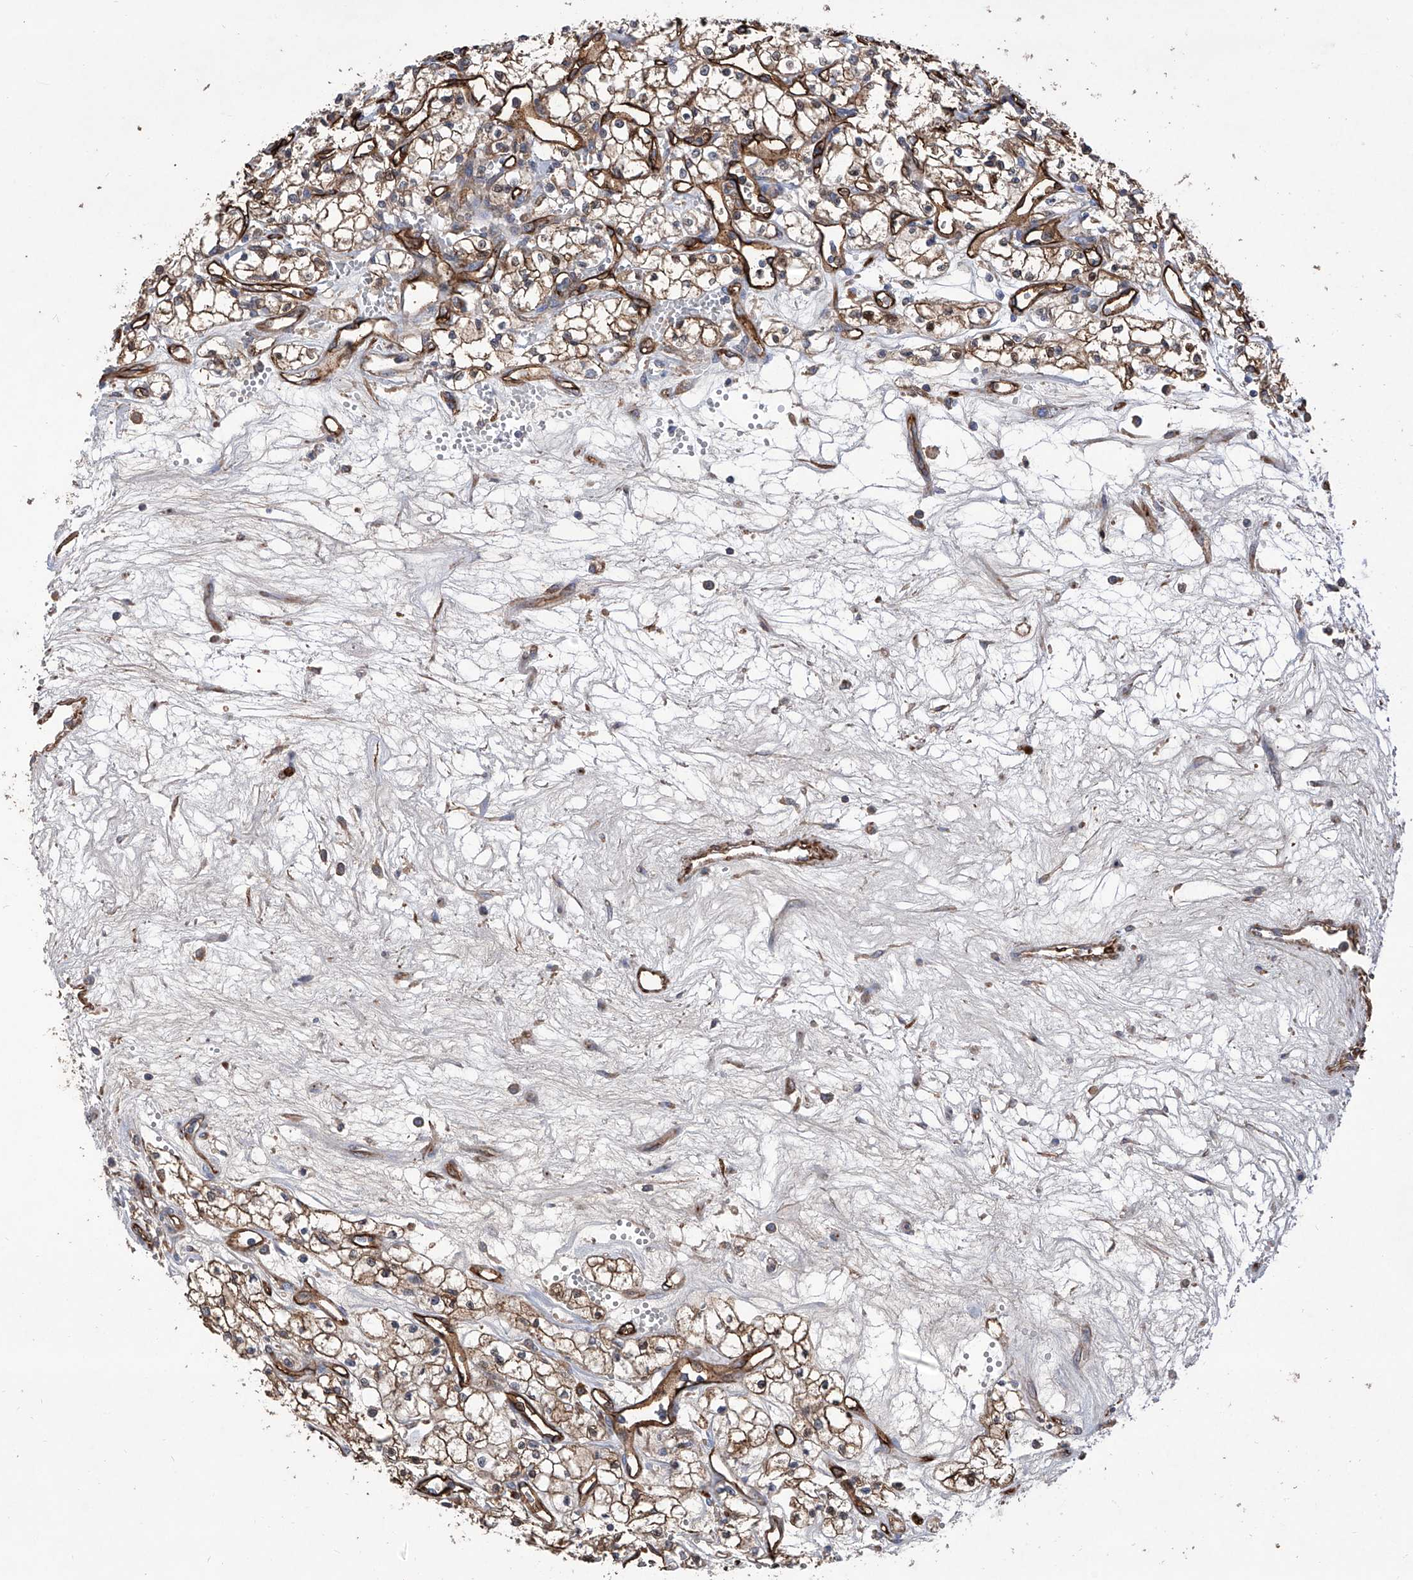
{"staining": {"intensity": "weak", "quantity": ">75%", "location": "cytoplasmic/membranous"}, "tissue": "renal cancer", "cell_type": "Tumor cells", "image_type": "cancer", "snomed": [{"axis": "morphology", "description": "Adenocarcinoma, NOS"}, {"axis": "topography", "description": "Kidney"}], "caption": "Immunohistochemistry (IHC) of adenocarcinoma (renal) displays low levels of weak cytoplasmic/membranous staining in about >75% of tumor cells.", "gene": "INPP5B", "patient": {"sex": "male", "age": 59}}